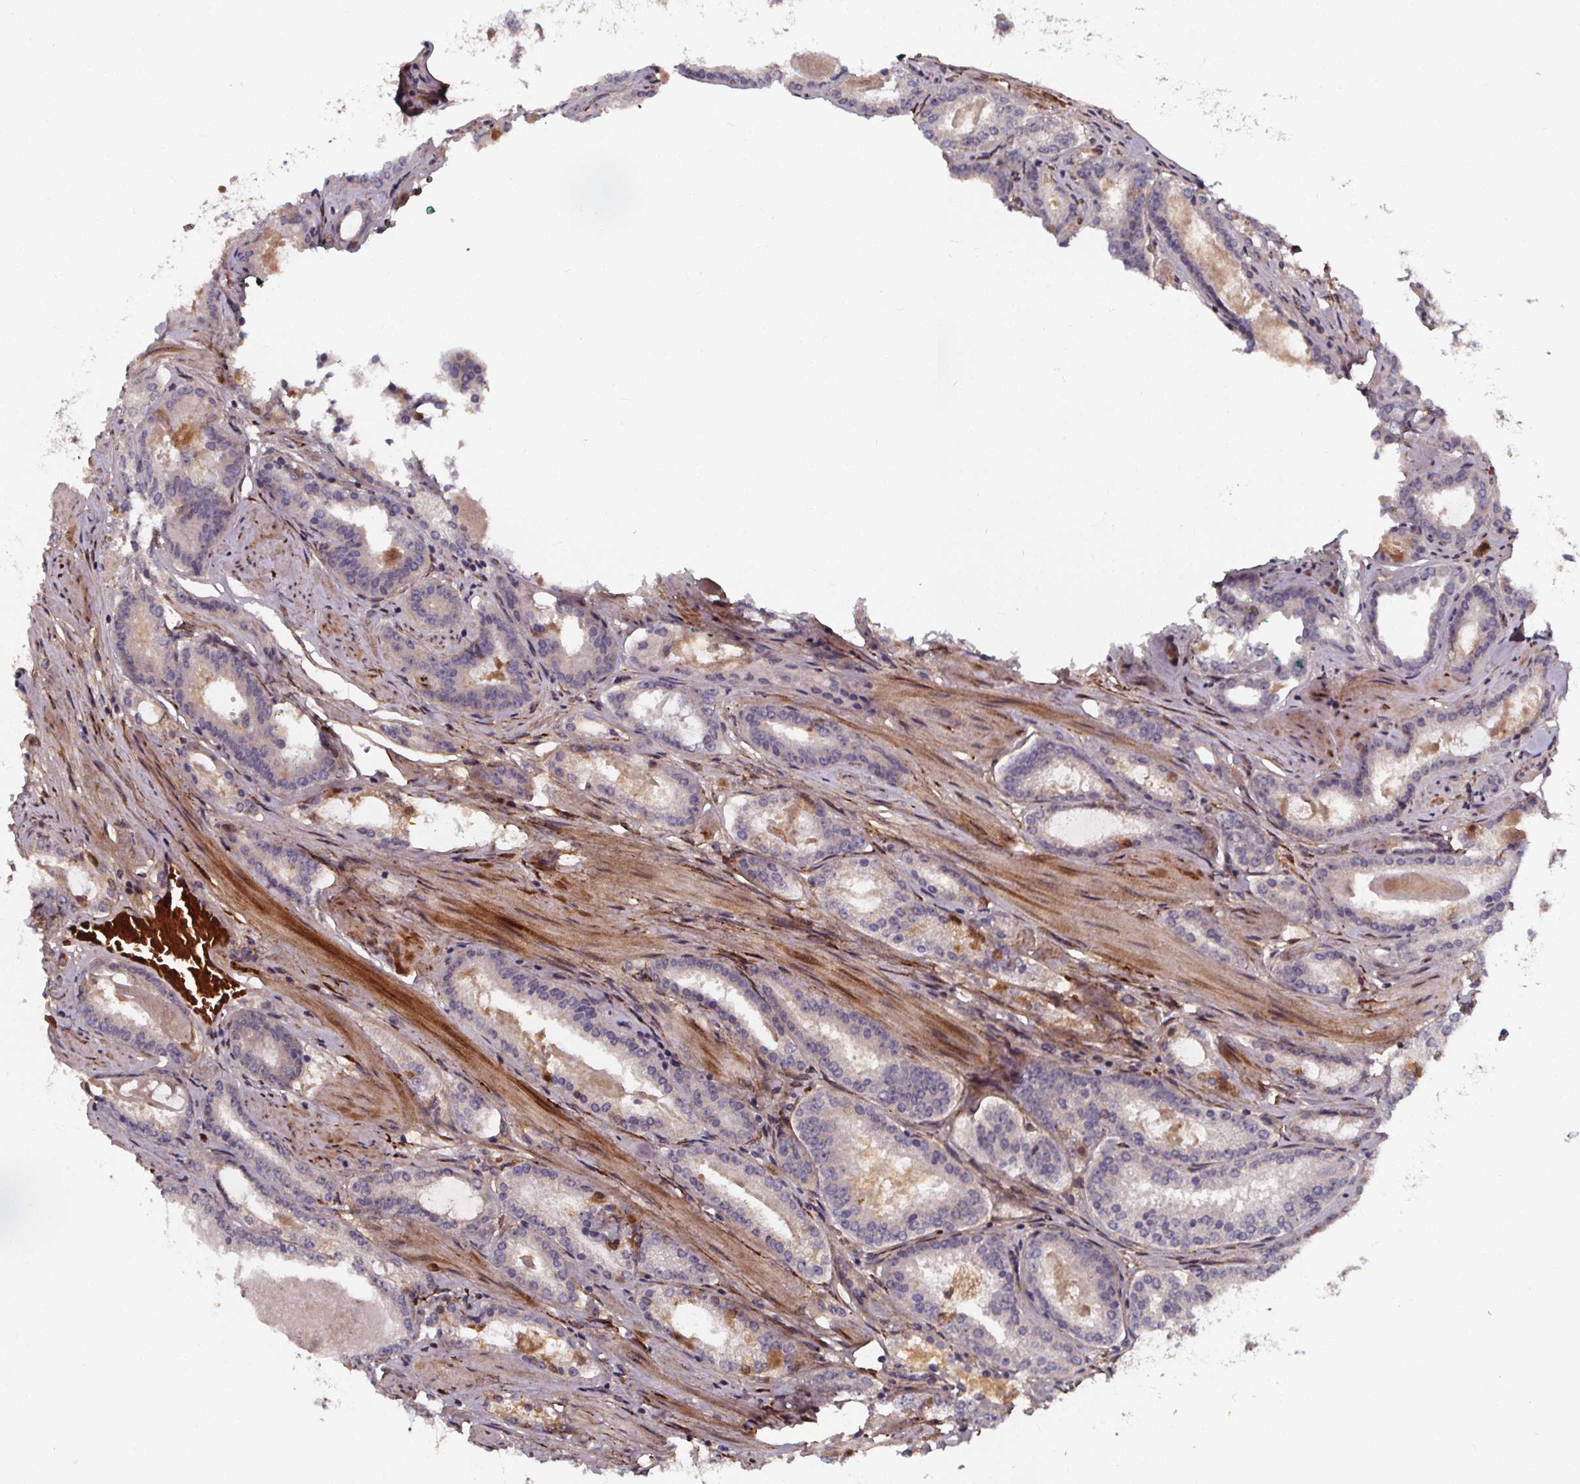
{"staining": {"intensity": "negative", "quantity": "none", "location": "none"}, "tissue": "prostate cancer", "cell_type": "Tumor cells", "image_type": "cancer", "snomed": [{"axis": "morphology", "description": "Adenocarcinoma, High grade"}, {"axis": "topography", "description": "Prostate"}], "caption": "IHC of prostate cancer demonstrates no positivity in tumor cells. The staining is performed using DAB brown chromogen with nuclei counter-stained in using hematoxylin.", "gene": "AEBP1", "patient": {"sex": "male", "age": 63}}